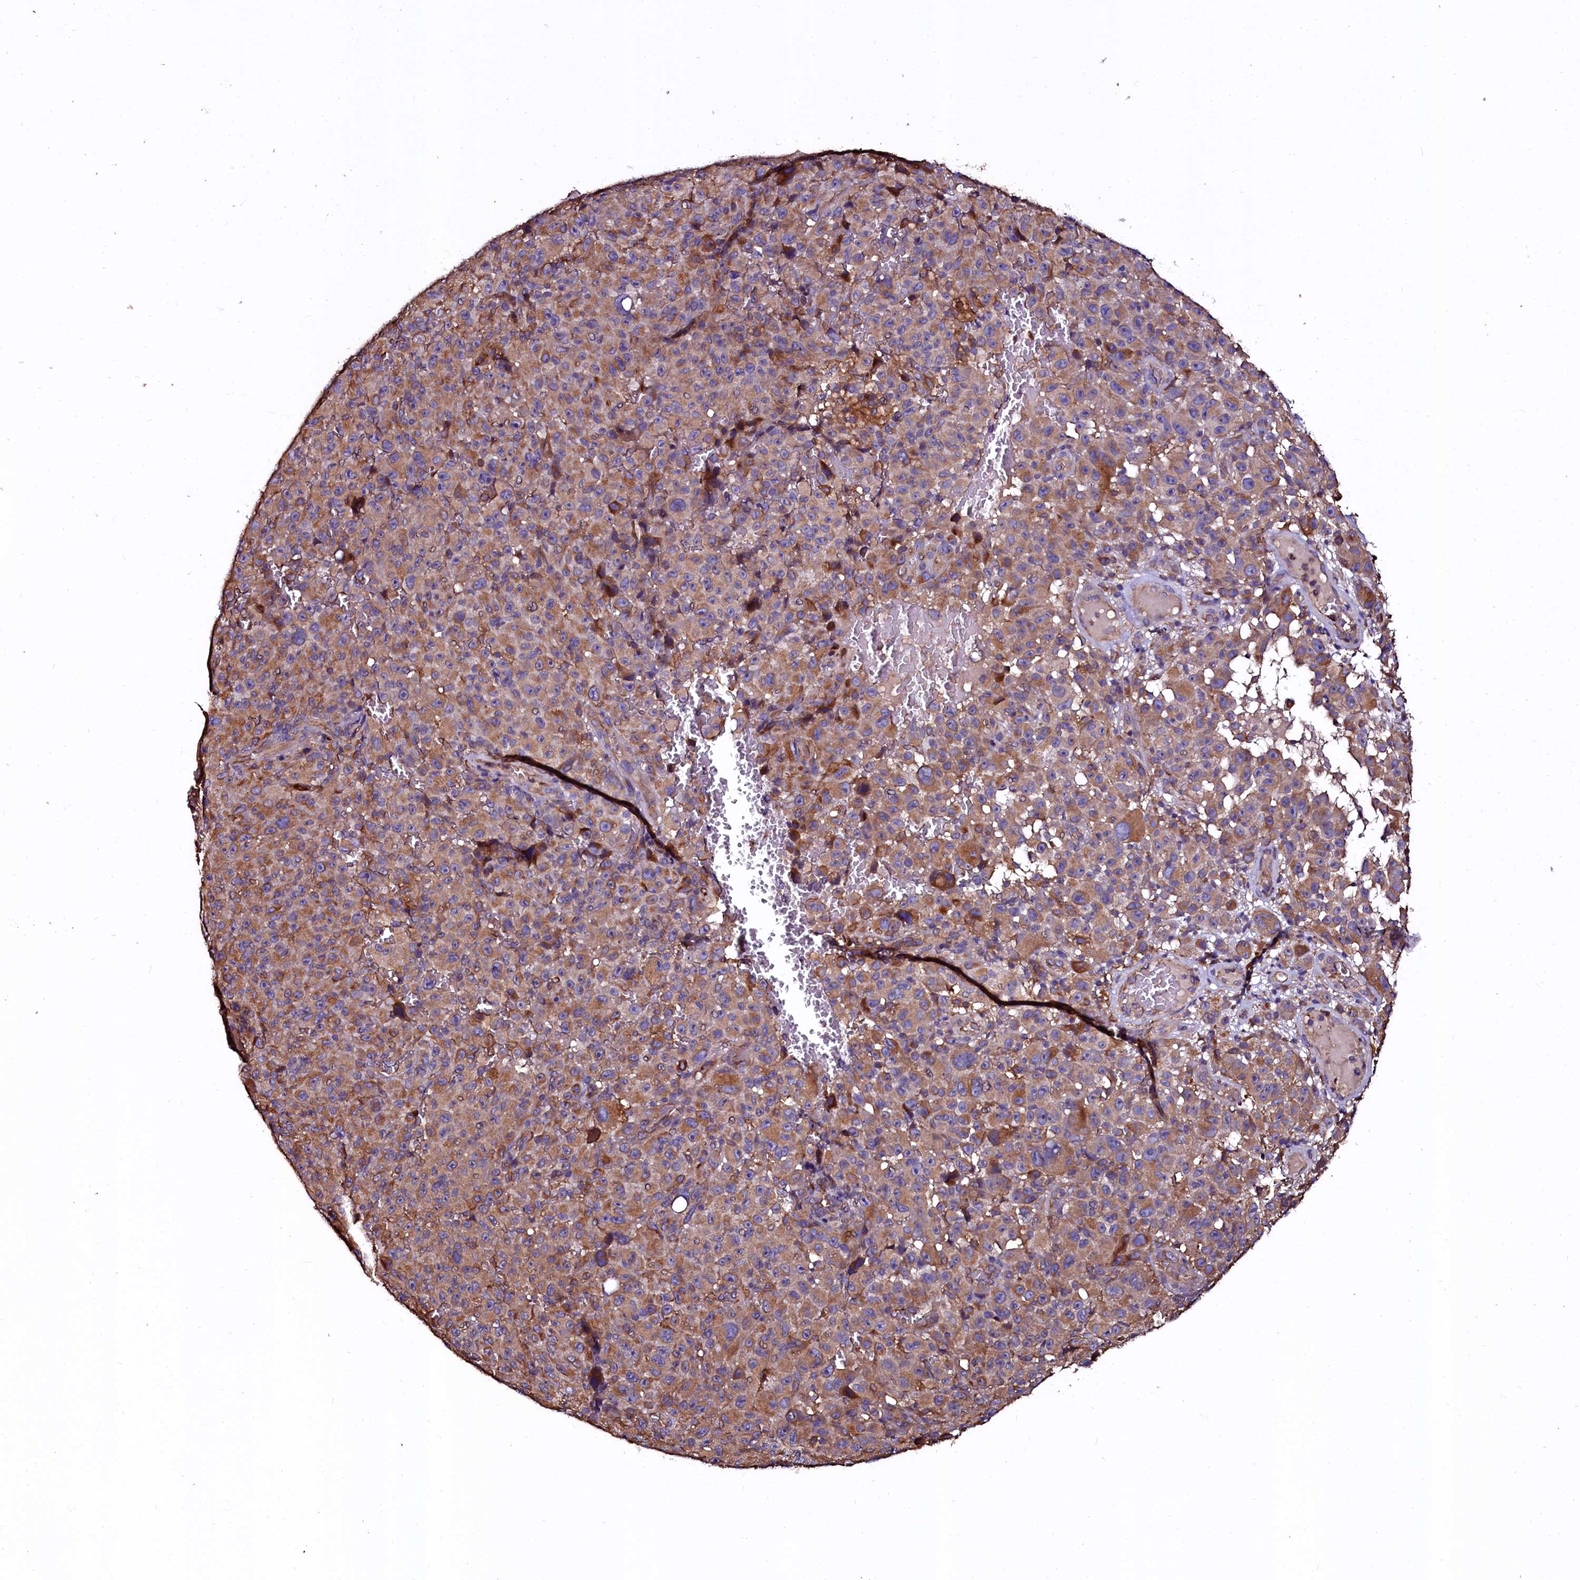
{"staining": {"intensity": "moderate", "quantity": ">75%", "location": "cytoplasmic/membranous"}, "tissue": "melanoma", "cell_type": "Tumor cells", "image_type": "cancer", "snomed": [{"axis": "morphology", "description": "Malignant melanoma, NOS"}, {"axis": "topography", "description": "Skin"}], "caption": "The histopathology image displays staining of melanoma, revealing moderate cytoplasmic/membranous protein positivity (brown color) within tumor cells.", "gene": "APPL2", "patient": {"sex": "female", "age": 82}}